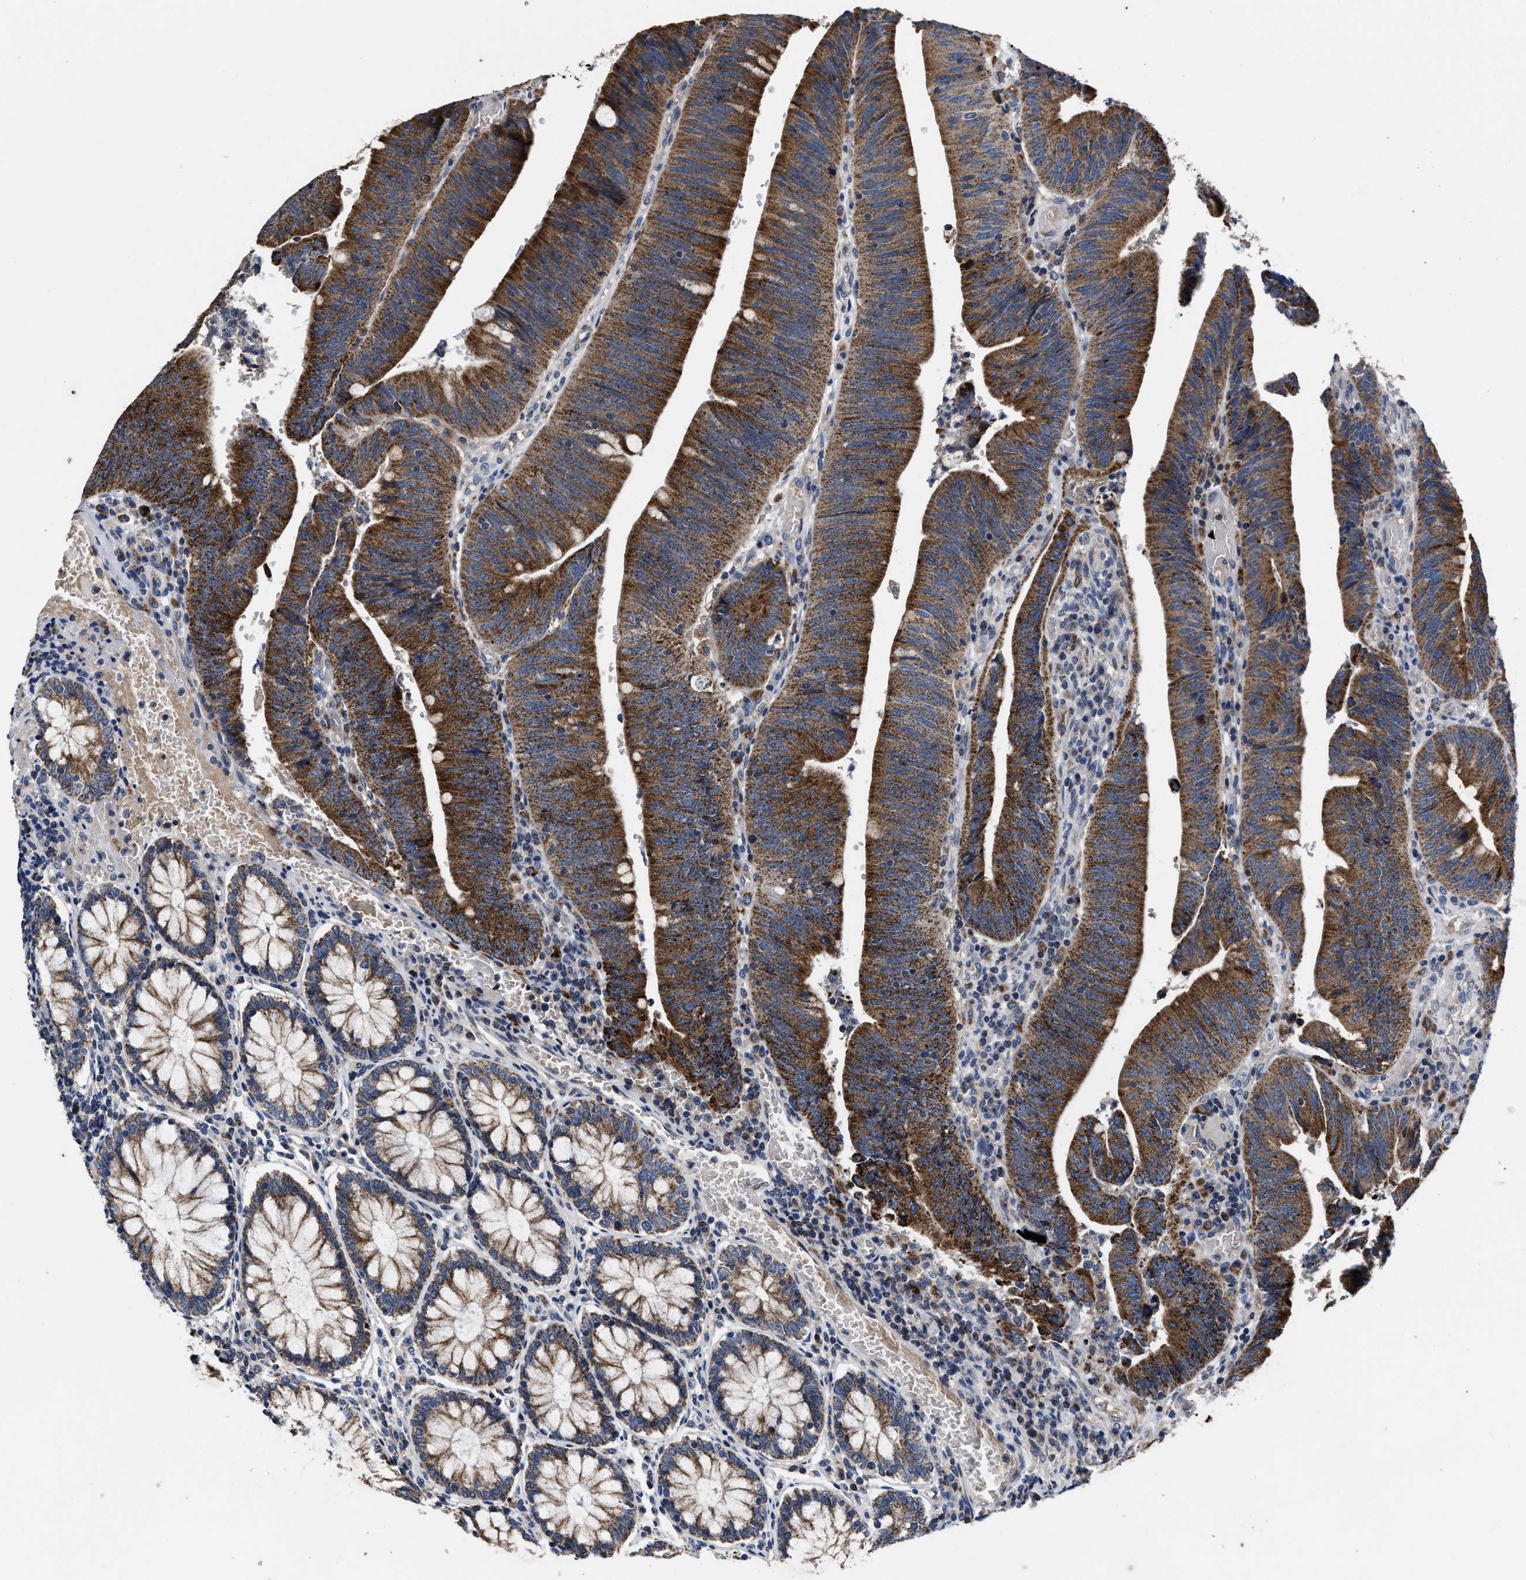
{"staining": {"intensity": "strong", "quantity": ">75%", "location": "cytoplasmic/membranous"}, "tissue": "colorectal cancer", "cell_type": "Tumor cells", "image_type": "cancer", "snomed": [{"axis": "morphology", "description": "Normal tissue, NOS"}, {"axis": "morphology", "description": "Adenocarcinoma, NOS"}, {"axis": "topography", "description": "Rectum"}], "caption": "Strong cytoplasmic/membranous positivity is identified in about >75% of tumor cells in adenocarcinoma (colorectal).", "gene": "CACNA1D", "patient": {"sex": "female", "age": 66}}